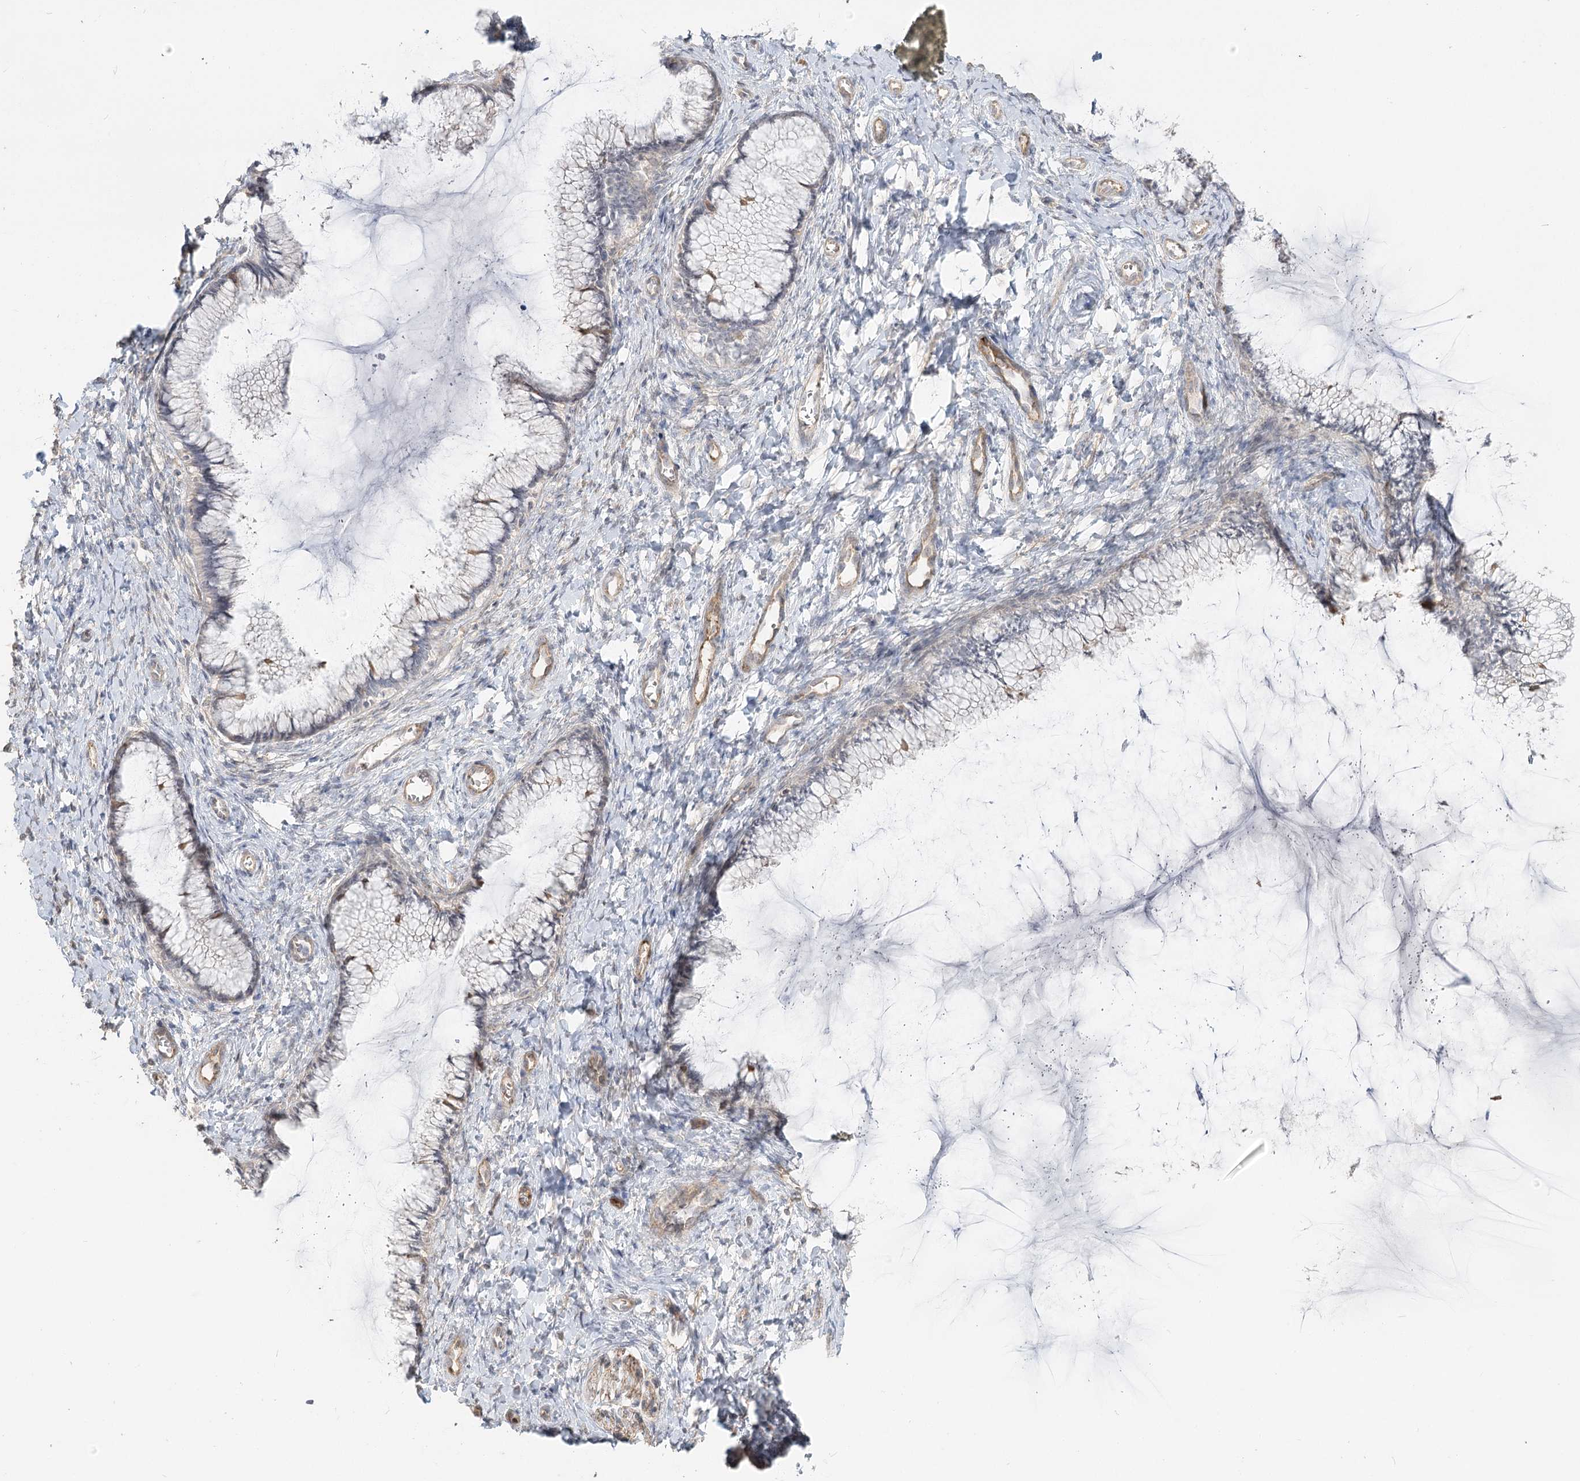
{"staining": {"intensity": "weak", "quantity": "<25%", "location": "cytoplasmic/membranous"}, "tissue": "cervix", "cell_type": "Glandular cells", "image_type": "normal", "snomed": [{"axis": "morphology", "description": "Normal tissue, NOS"}, {"axis": "morphology", "description": "Adenocarcinoma, NOS"}, {"axis": "topography", "description": "Cervix"}], "caption": "The immunohistochemistry histopathology image has no significant positivity in glandular cells of cervix.", "gene": "GUCY2C", "patient": {"sex": "female", "age": 29}}